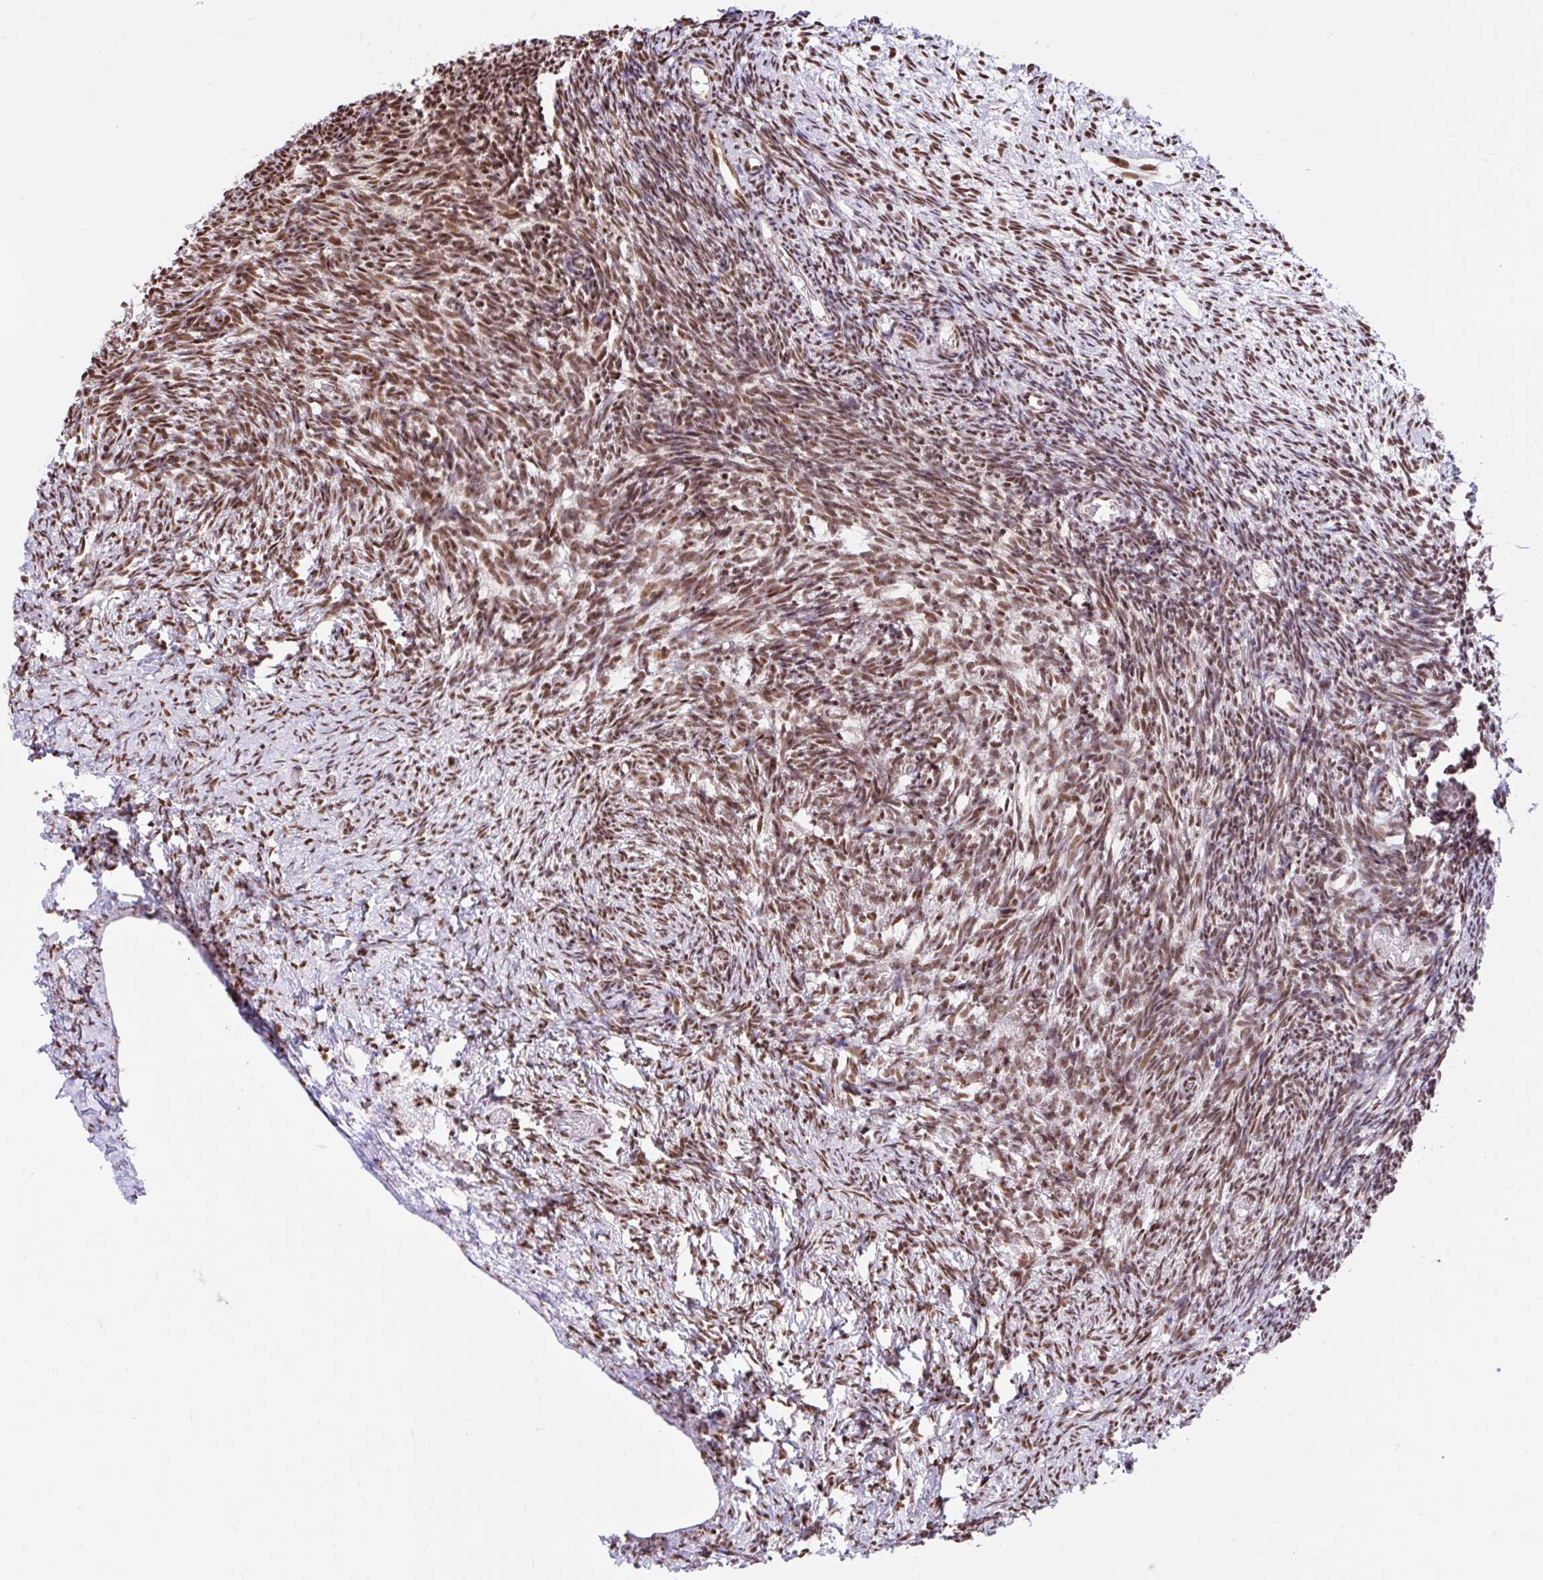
{"staining": {"intensity": "moderate", "quantity": ">75%", "location": "cytoplasmic/membranous,nuclear"}, "tissue": "ovary", "cell_type": "Follicle cells", "image_type": "normal", "snomed": [{"axis": "morphology", "description": "Normal tissue, NOS"}, {"axis": "topography", "description": "Ovary"}], "caption": "This photomicrograph demonstrates IHC staining of benign human ovary, with medium moderate cytoplasmic/membranous,nuclear positivity in about >75% of follicle cells.", "gene": "ABCA9", "patient": {"sex": "female", "age": 39}}